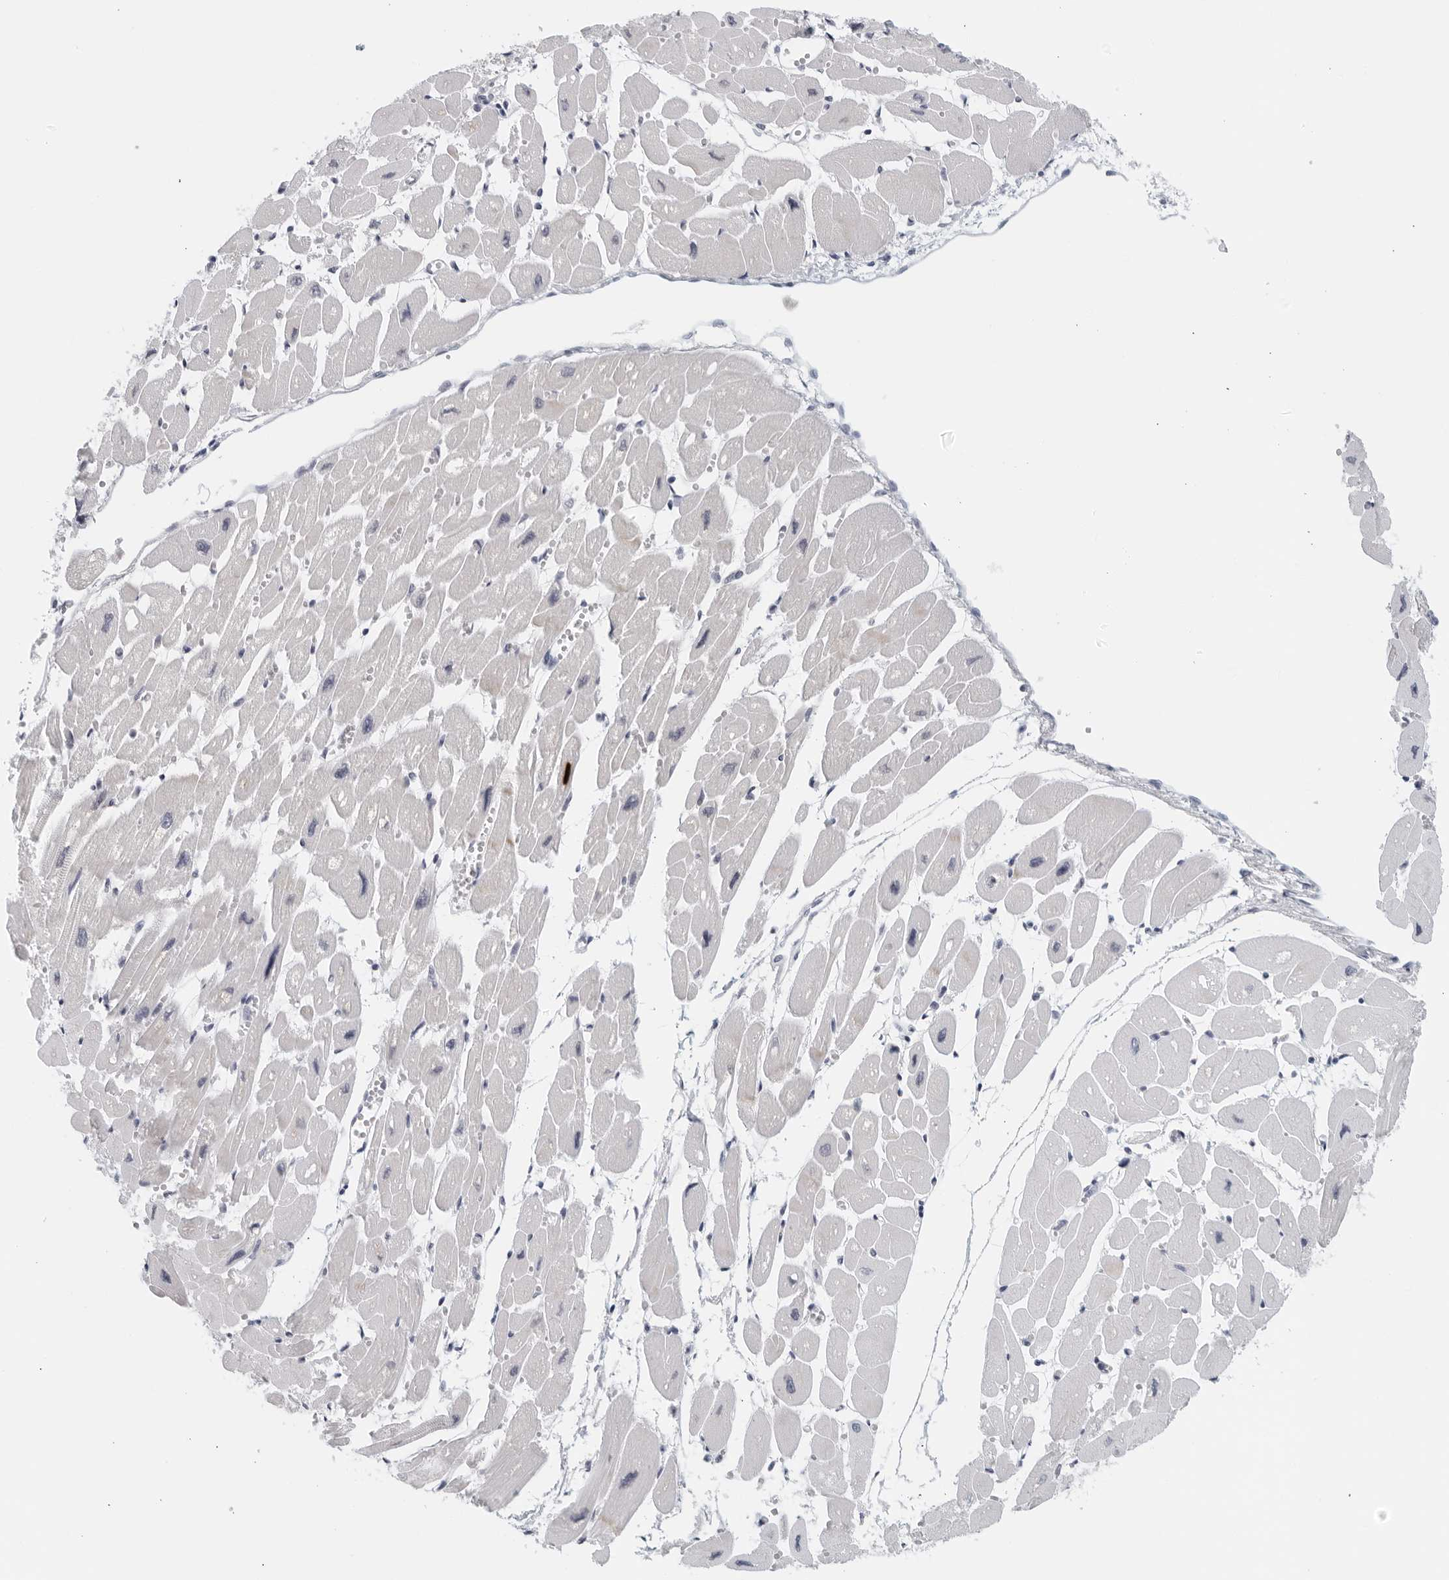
{"staining": {"intensity": "negative", "quantity": "none", "location": "none"}, "tissue": "heart muscle", "cell_type": "Cardiomyocytes", "image_type": "normal", "snomed": [{"axis": "morphology", "description": "Normal tissue, NOS"}, {"axis": "topography", "description": "Heart"}], "caption": "An image of heart muscle stained for a protein reveals no brown staining in cardiomyocytes. (DAB (3,3'-diaminobenzidine) immunohistochemistry with hematoxylin counter stain).", "gene": "MATN1", "patient": {"sex": "female", "age": 54}}